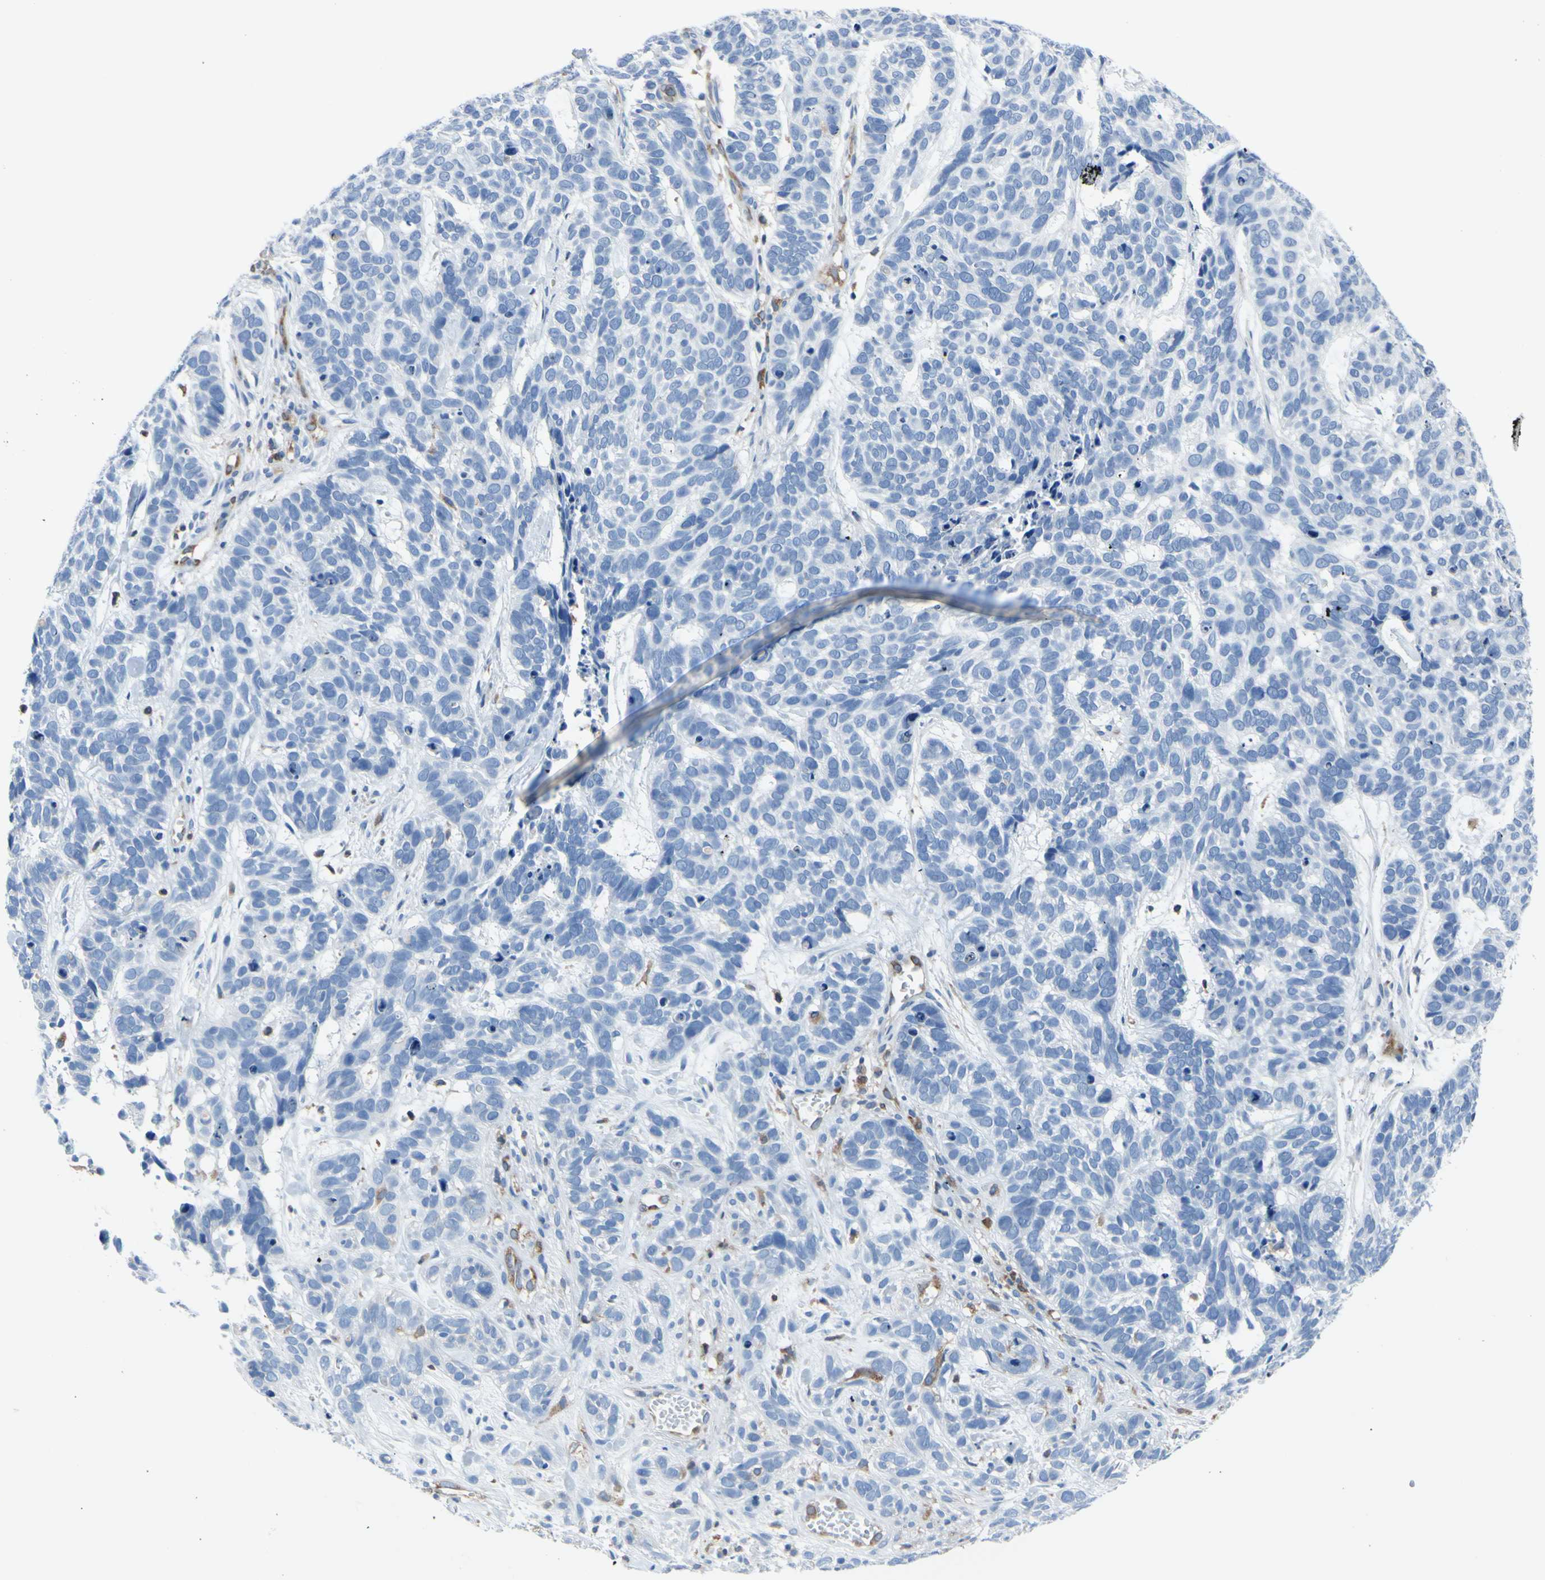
{"staining": {"intensity": "negative", "quantity": "none", "location": "none"}, "tissue": "skin cancer", "cell_type": "Tumor cells", "image_type": "cancer", "snomed": [{"axis": "morphology", "description": "Basal cell carcinoma"}, {"axis": "topography", "description": "Skin"}], "caption": "A photomicrograph of human skin cancer (basal cell carcinoma) is negative for staining in tumor cells.", "gene": "MGST2", "patient": {"sex": "male", "age": 87}}